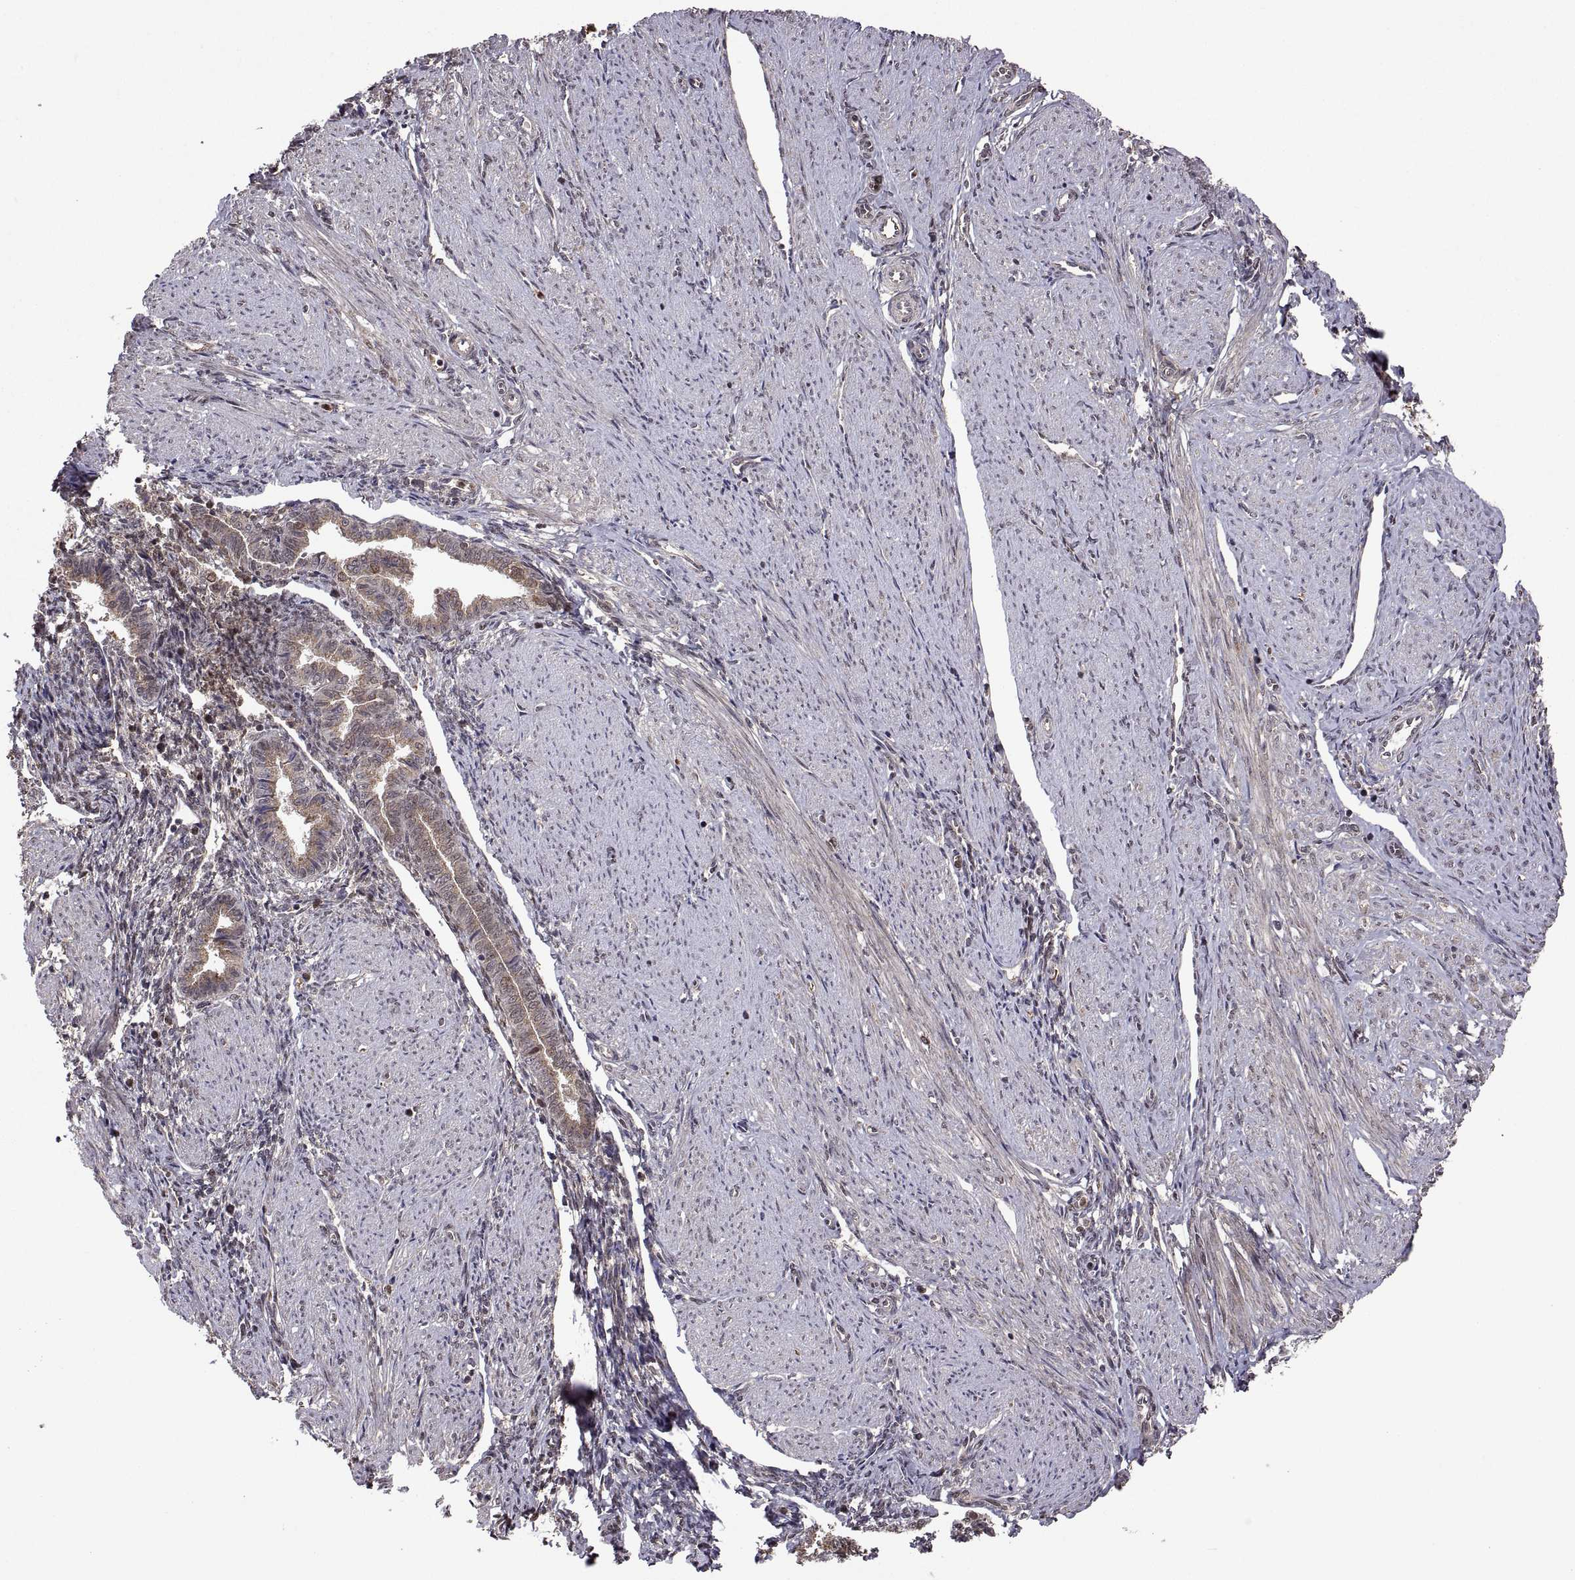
{"staining": {"intensity": "negative", "quantity": "none", "location": "none"}, "tissue": "endometrium", "cell_type": "Cells in endometrial stroma", "image_type": "normal", "snomed": [{"axis": "morphology", "description": "Normal tissue, NOS"}, {"axis": "topography", "description": "Endometrium"}], "caption": "Immunohistochemistry (IHC) photomicrograph of normal human endometrium stained for a protein (brown), which displays no positivity in cells in endometrial stroma. (Stains: DAB immunohistochemistry with hematoxylin counter stain, Microscopy: brightfield microscopy at high magnification).", "gene": "ZNRF2", "patient": {"sex": "female", "age": 37}}